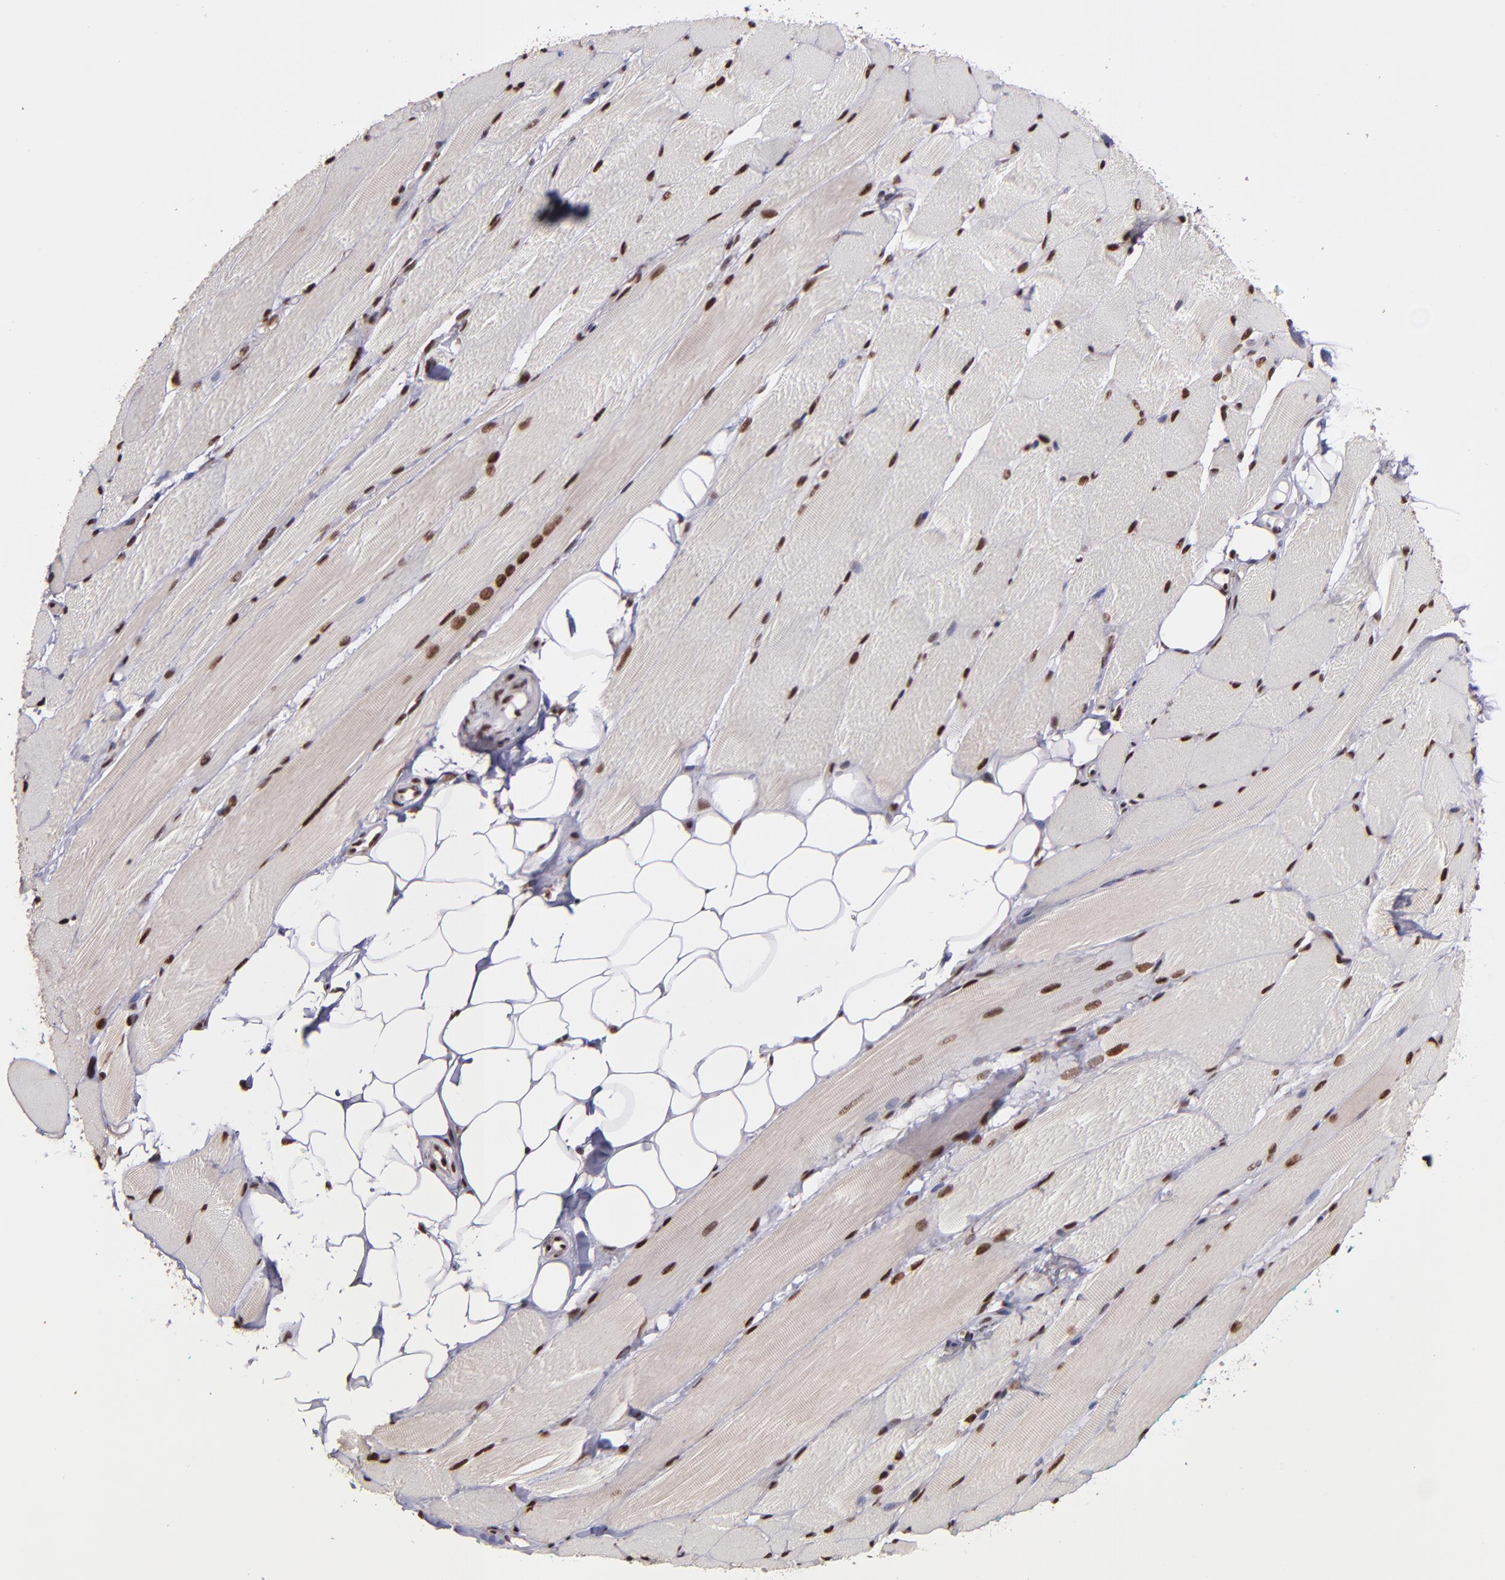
{"staining": {"intensity": "moderate", "quantity": ">75%", "location": "nuclear"}, "tissue": "skeletal muscle", "cell_type": "Myocytes", "image_type": "normal", "snomed": [{"axis": "morphology", "description": "Normal tissue, NOS"}, {"axis": "topography", "description": "Skeletal muscle"}, {"axis": "topography", "description": "Peripheral nerve tissue"}], "caption": "An immunohistochemistry photomicrograph of unremarkable tissue is shown. Protein staining in brown labels moderate nuclear positivity in skeletal muscle within myocytes.", "gene": "PQBP1", "patient": {"sex": "female", "age": 84}}